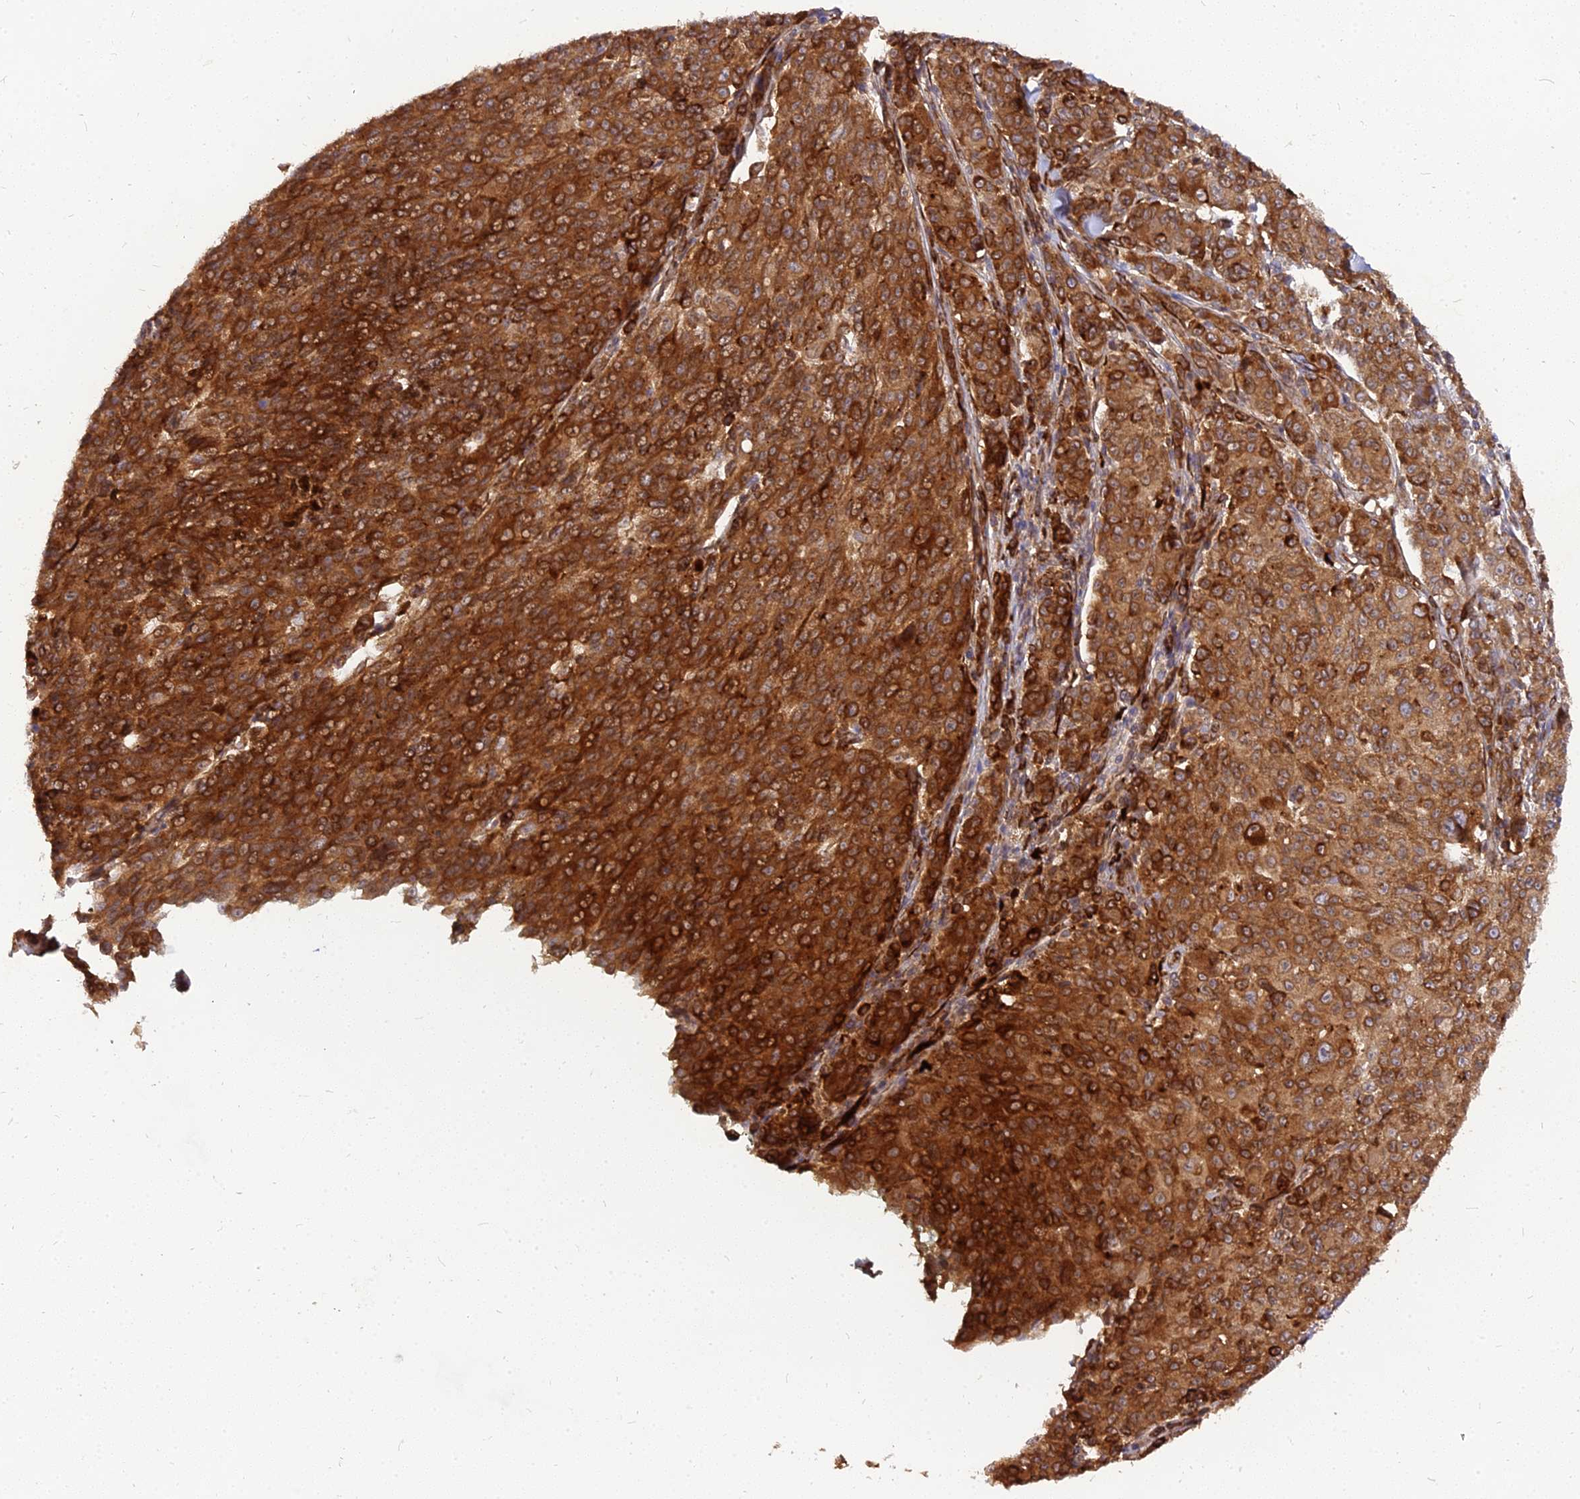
{"staining": {"intensity": "strong", "quantity": ">75%", "location": "cytoplasmic/membranous"}, "tissue": "melanoma", "cell_type": "Tumor cells", "image_type": "cancer", "snomed": [{"axis": "morphology", "description": "Malignant melanoma, NOS"}, {"axis": "topography", "description": "Skin"}], "caption": "Malignant melanoma stained with immunohistochemistry (IHC) shows strong cytoplasmic/membranous expression in about >75% of tumor cells. Using DAB (3,3'-diaminobenzidine) (brown) and hematoxylin (blue) stains, captured at high magnification using brightfield microscopy.", "gene": "PDE4D", "patient": {"sex": "female", "age": 52}}